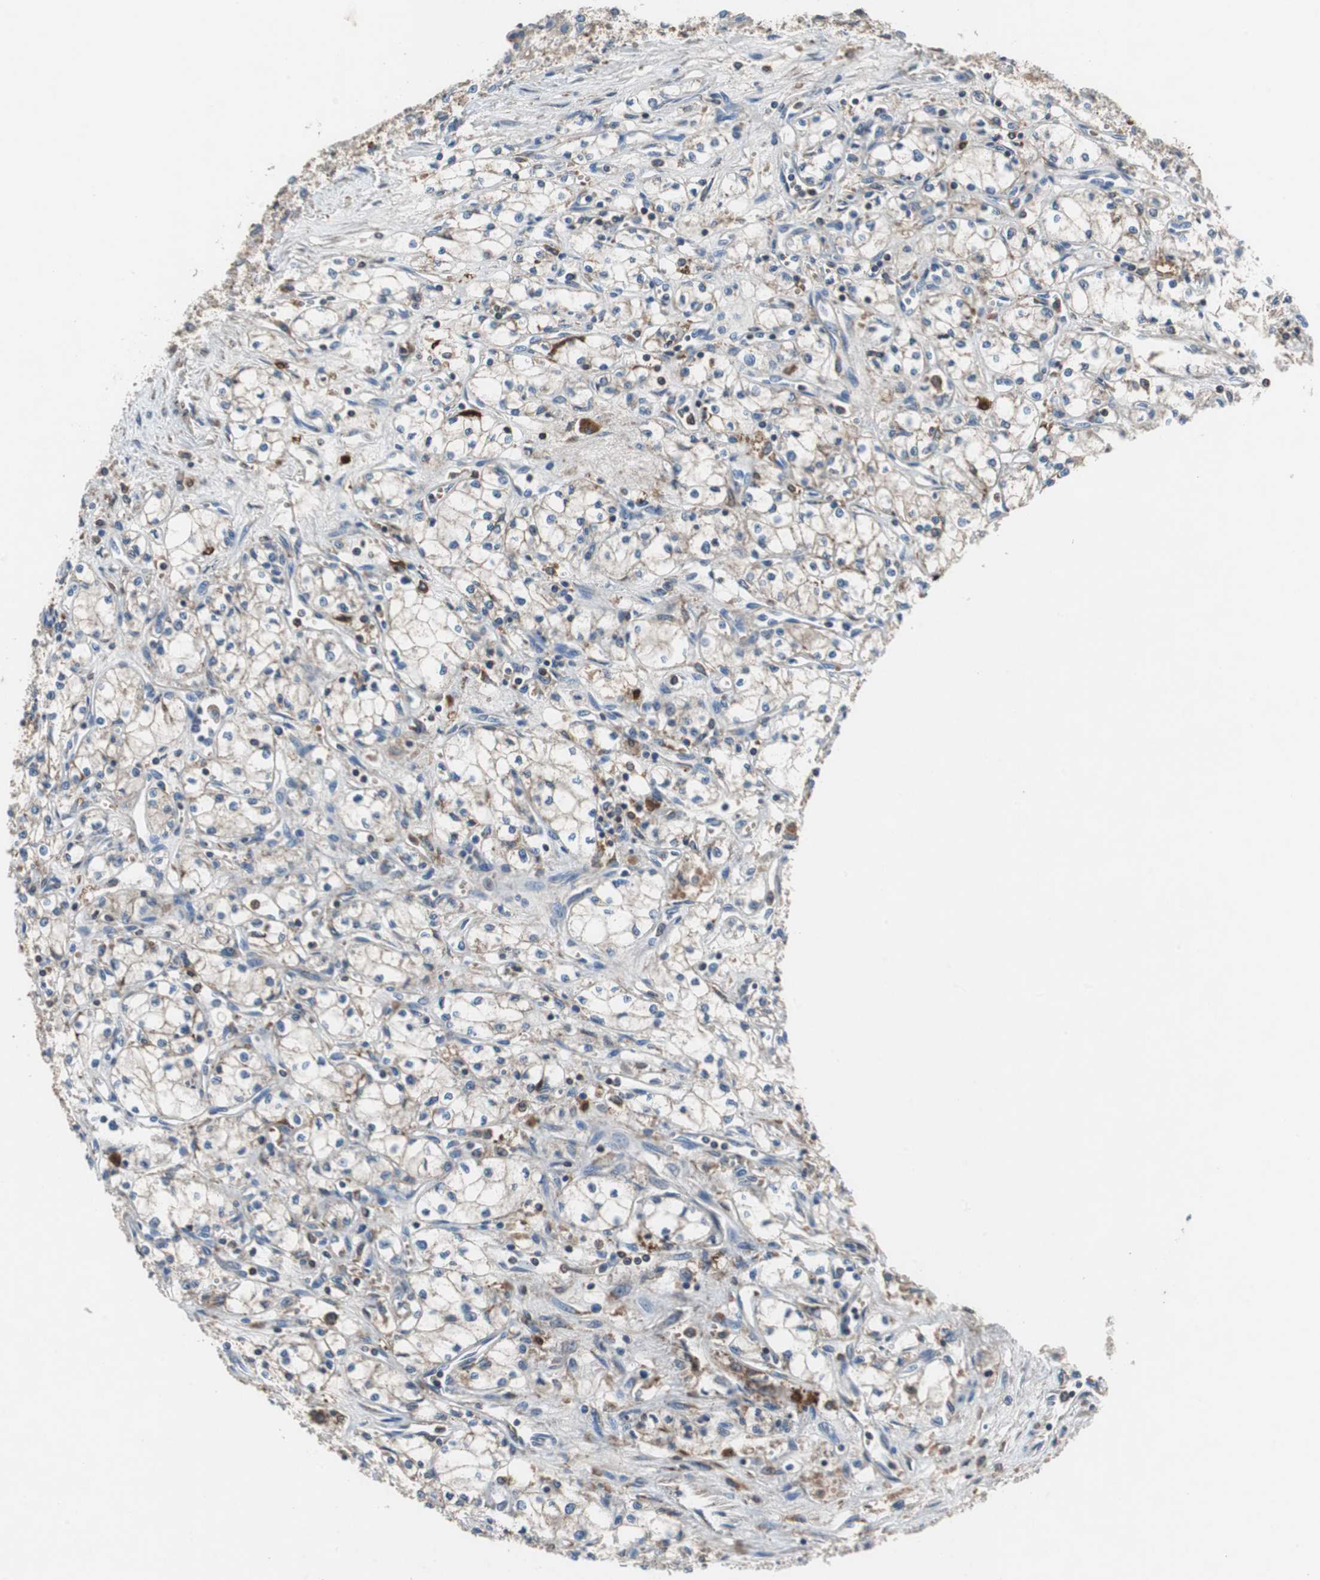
{"staining": {"intensity": "weak", "quantity": ">75%", "location": "cytoplasmic/membranous"}, "tissue": "renal cancer", "cell_type": "Tumor cells", "image_type": "cancer", "snomed": [{"axis": "morphology", "description": "Normal tissue, NOS"}, {"axis": "morphology", "description": "Adenocarcinoma, NOS"}, {"axis": "topography", "description": "Kidney"}], "caption": "Immunohistochemical staining of human renal cancer demonstrates weak cytoplasmic/membranous protein expression in about >75% of tumor cells.", "gene": "CALB2", "patient": {"sex": "male", "age": 59}}